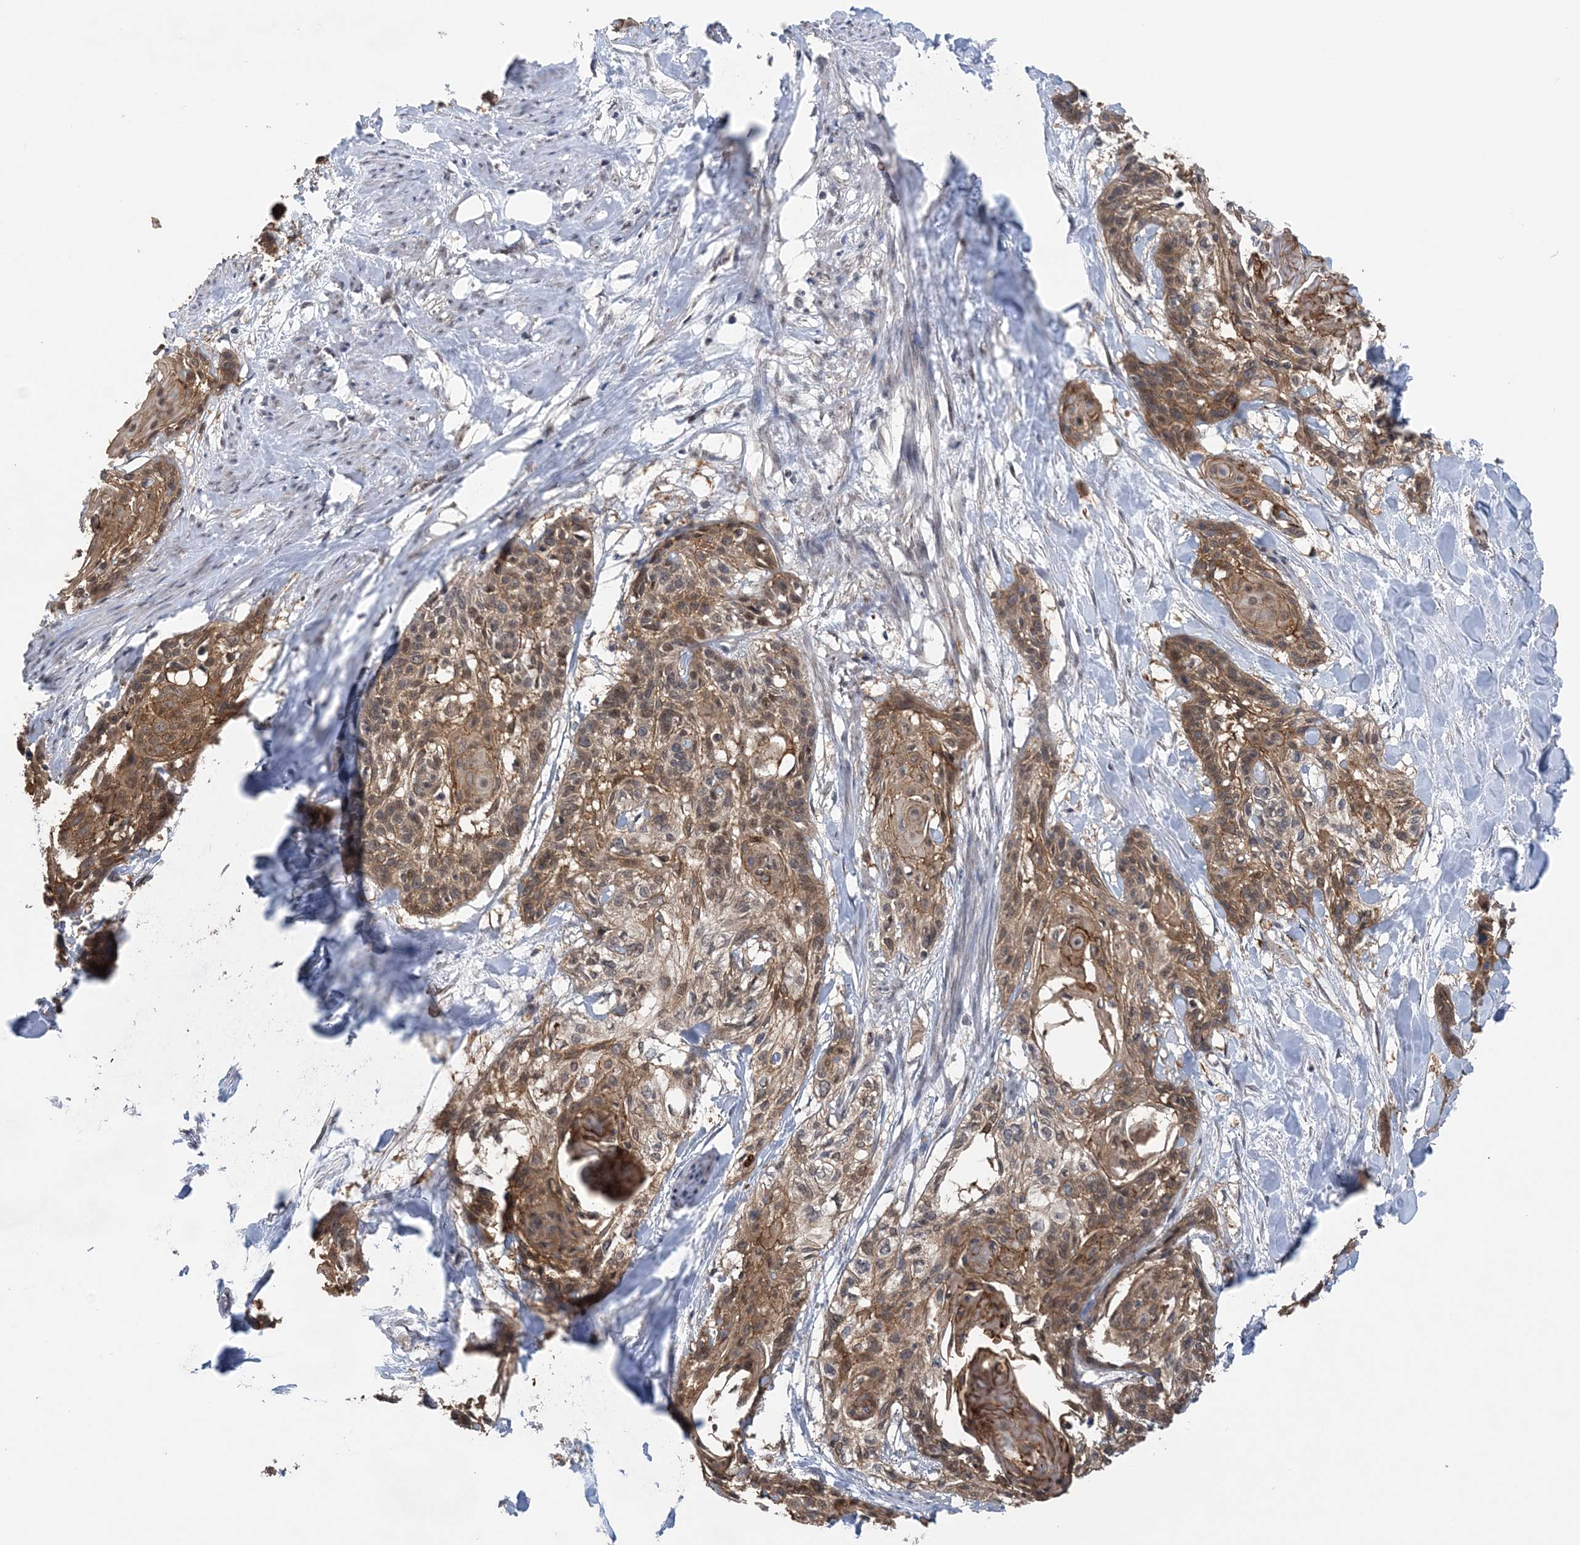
{"staining": {"intensity": "moderate", "quantity": ">75%", "location": "cytoplasmic/membranous,nuclear"}, "tissue": "cervical cancer", "cell_type": "Tumor cells", "image_type": "cancer", "snomed": [{"axis": "morphology", "description": "Squamous cell carcinoma, NOS"}, {"axis": "topography", "description": "Cervix"}], "caption": "High-power microscopy captured an IHC photomicrograph of cervical squamous cell carcinoma, revealing moderate cytoplasmic/membranous and nuclear positivity in about >75% of tumor cells.", "gene": "CCDC152", "patient": {"sex": "female", "age": 57}}